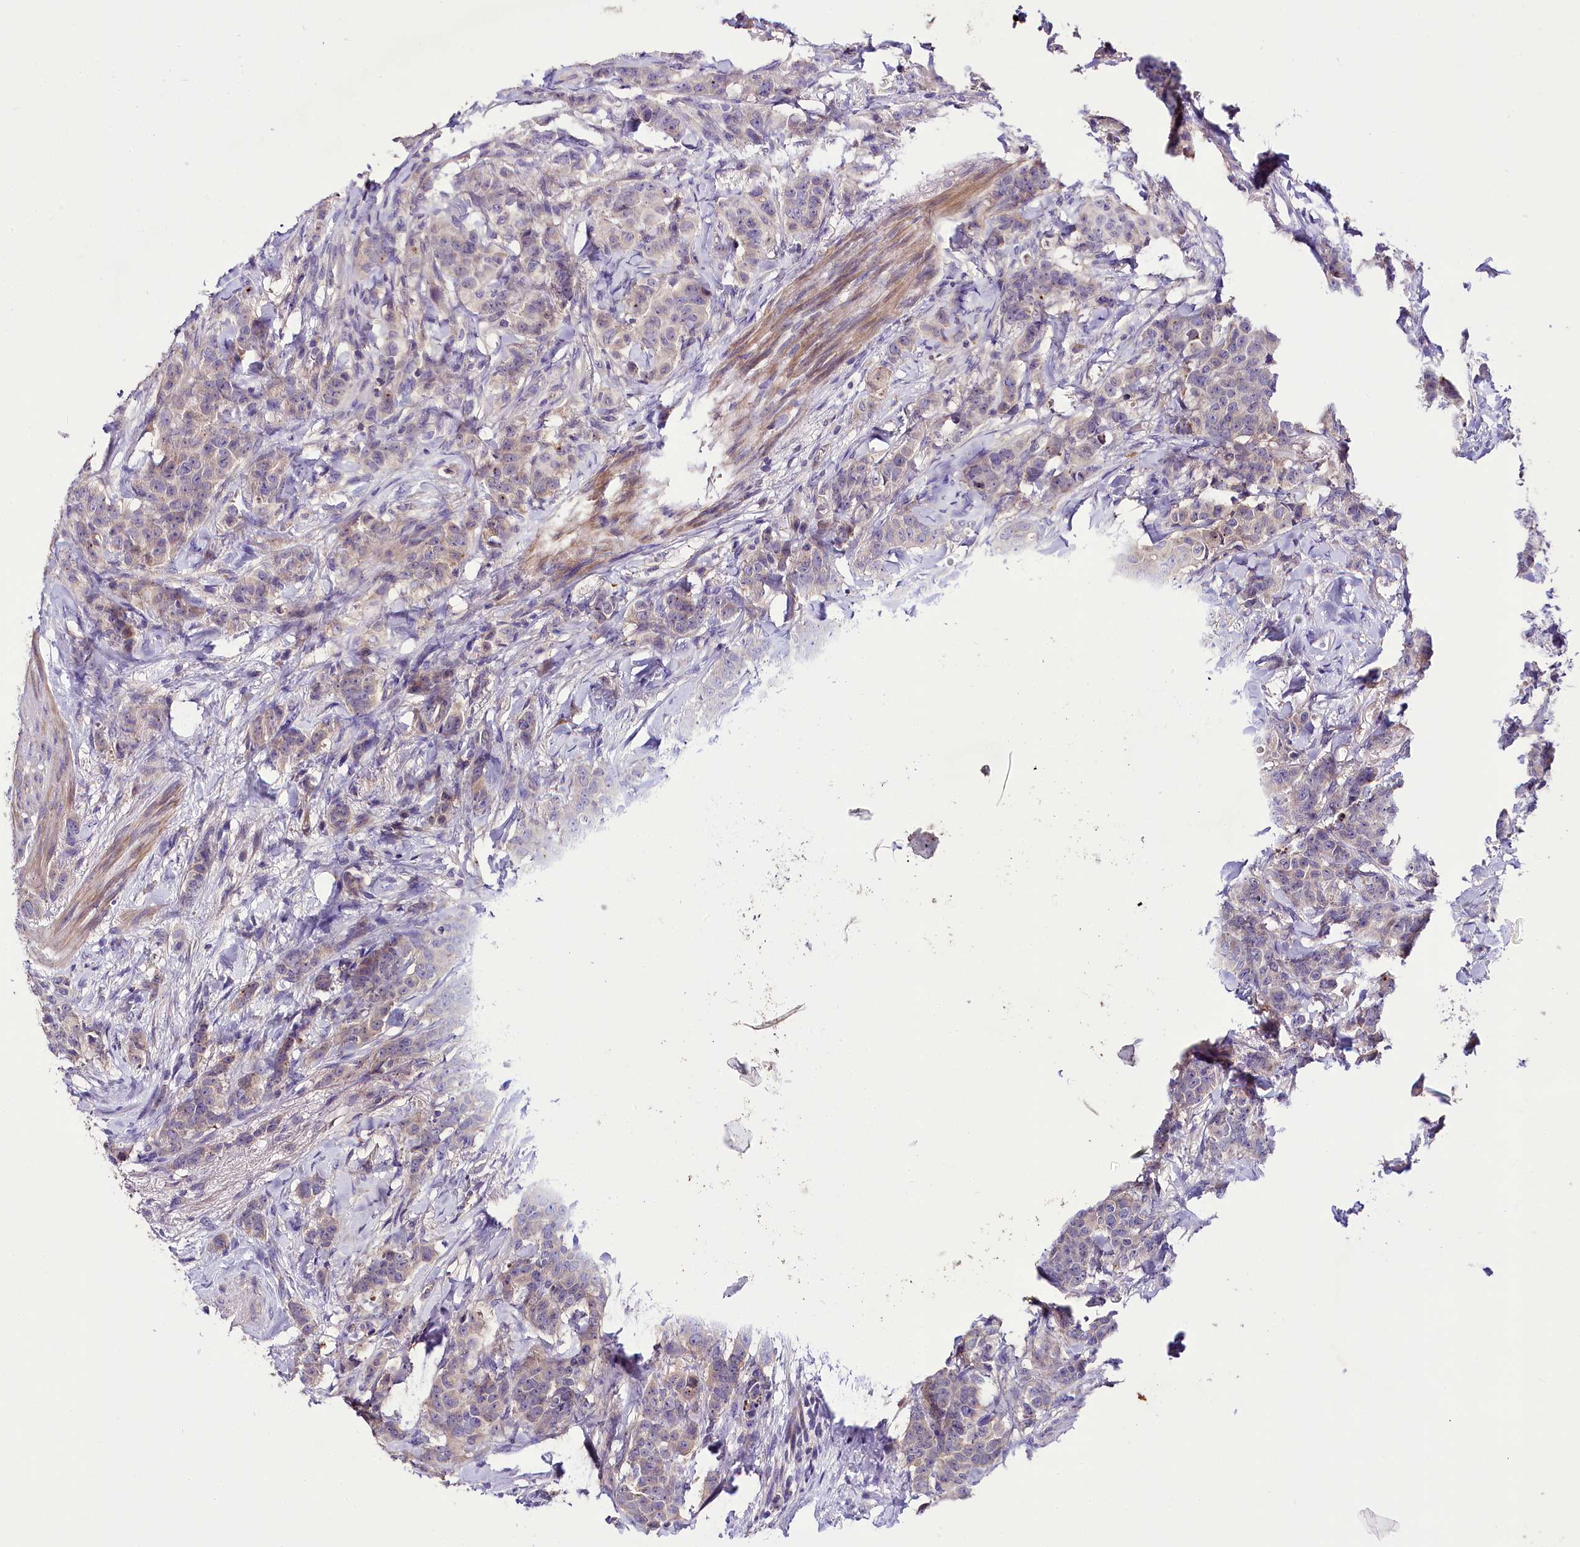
{"staining": {"intensity": "negative", "quantity": "none", "location": "none"}, "tissue": "breast cancer", "cell_type": "Tumor cells", "image_type": "cancer", "snomed": [{"axis": "morphology", "description": "Duct carcinoma"}, {"axis": "topography", "description": "Breast"}], "caption": "The photomicrograph exhibits no staining of tumor cells in breast cancer (invasive ductal carcinoma).", "gene": "PPP1R32", "patient": {"sex": "female", "age": 40}}